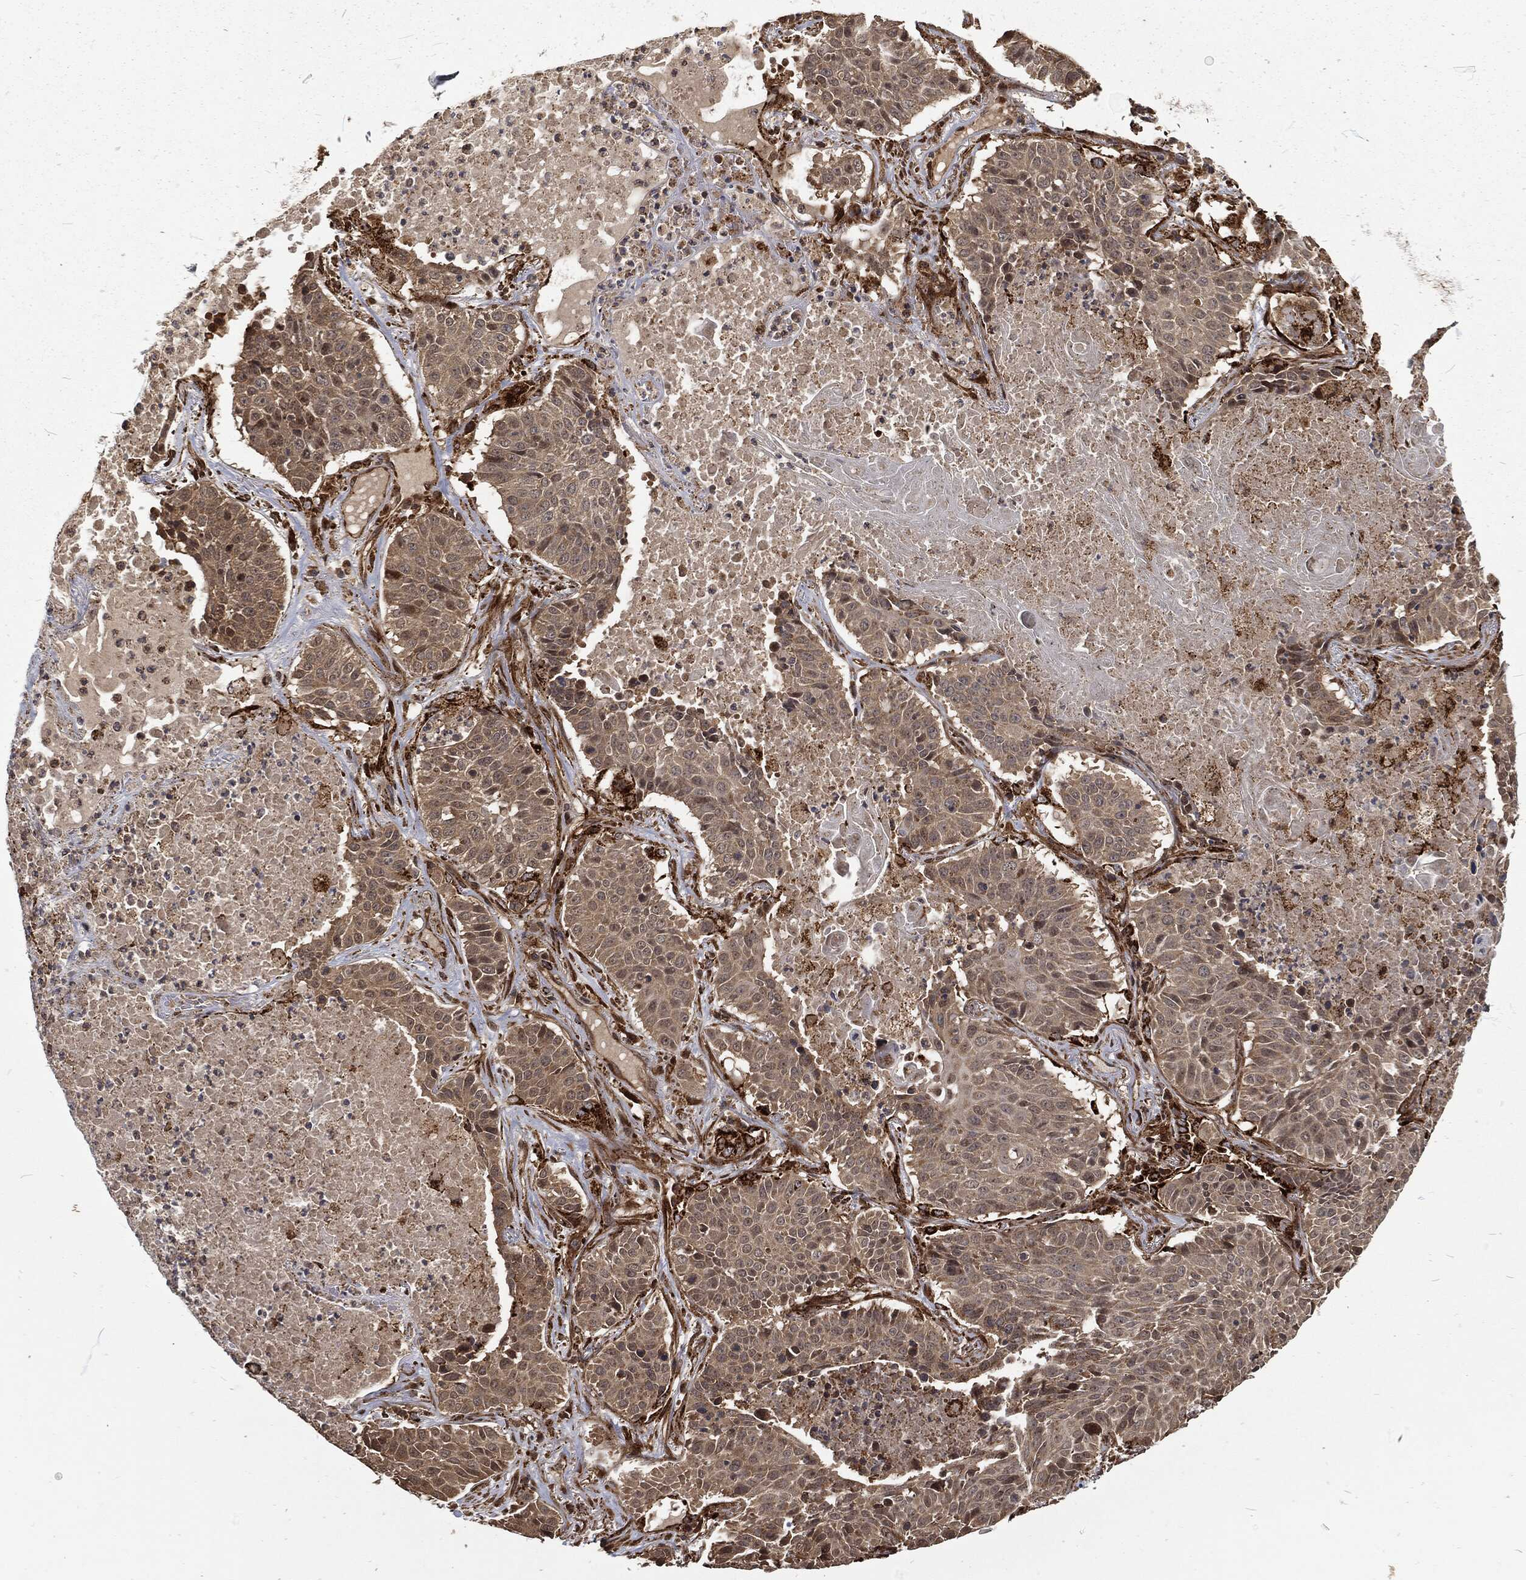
{"staining": {"intensity": "moderate", "quantity": ">75%", "location": "cytoplasmic/membranous"}, "tissue": "lung cancer", "cell_type": "Tumor cells", "image_type": "cancer", "snomed": [{"axis": "morphology", "description": "Squamous cell carcinoma, NOS"}, {"axis": "topography", "description": "Lung"}], "caption": "Lung squamous cell carcinoma was stained to show a protein in brown. There is medium levels of moderate cytoplasmic/membranous expression in approximately >75% of tumor cells. Ihc stains the protein in brown and the nuclei are stained blue.", "gene": "RFTN1", "patient": {"sex": "male", "age": 64}}